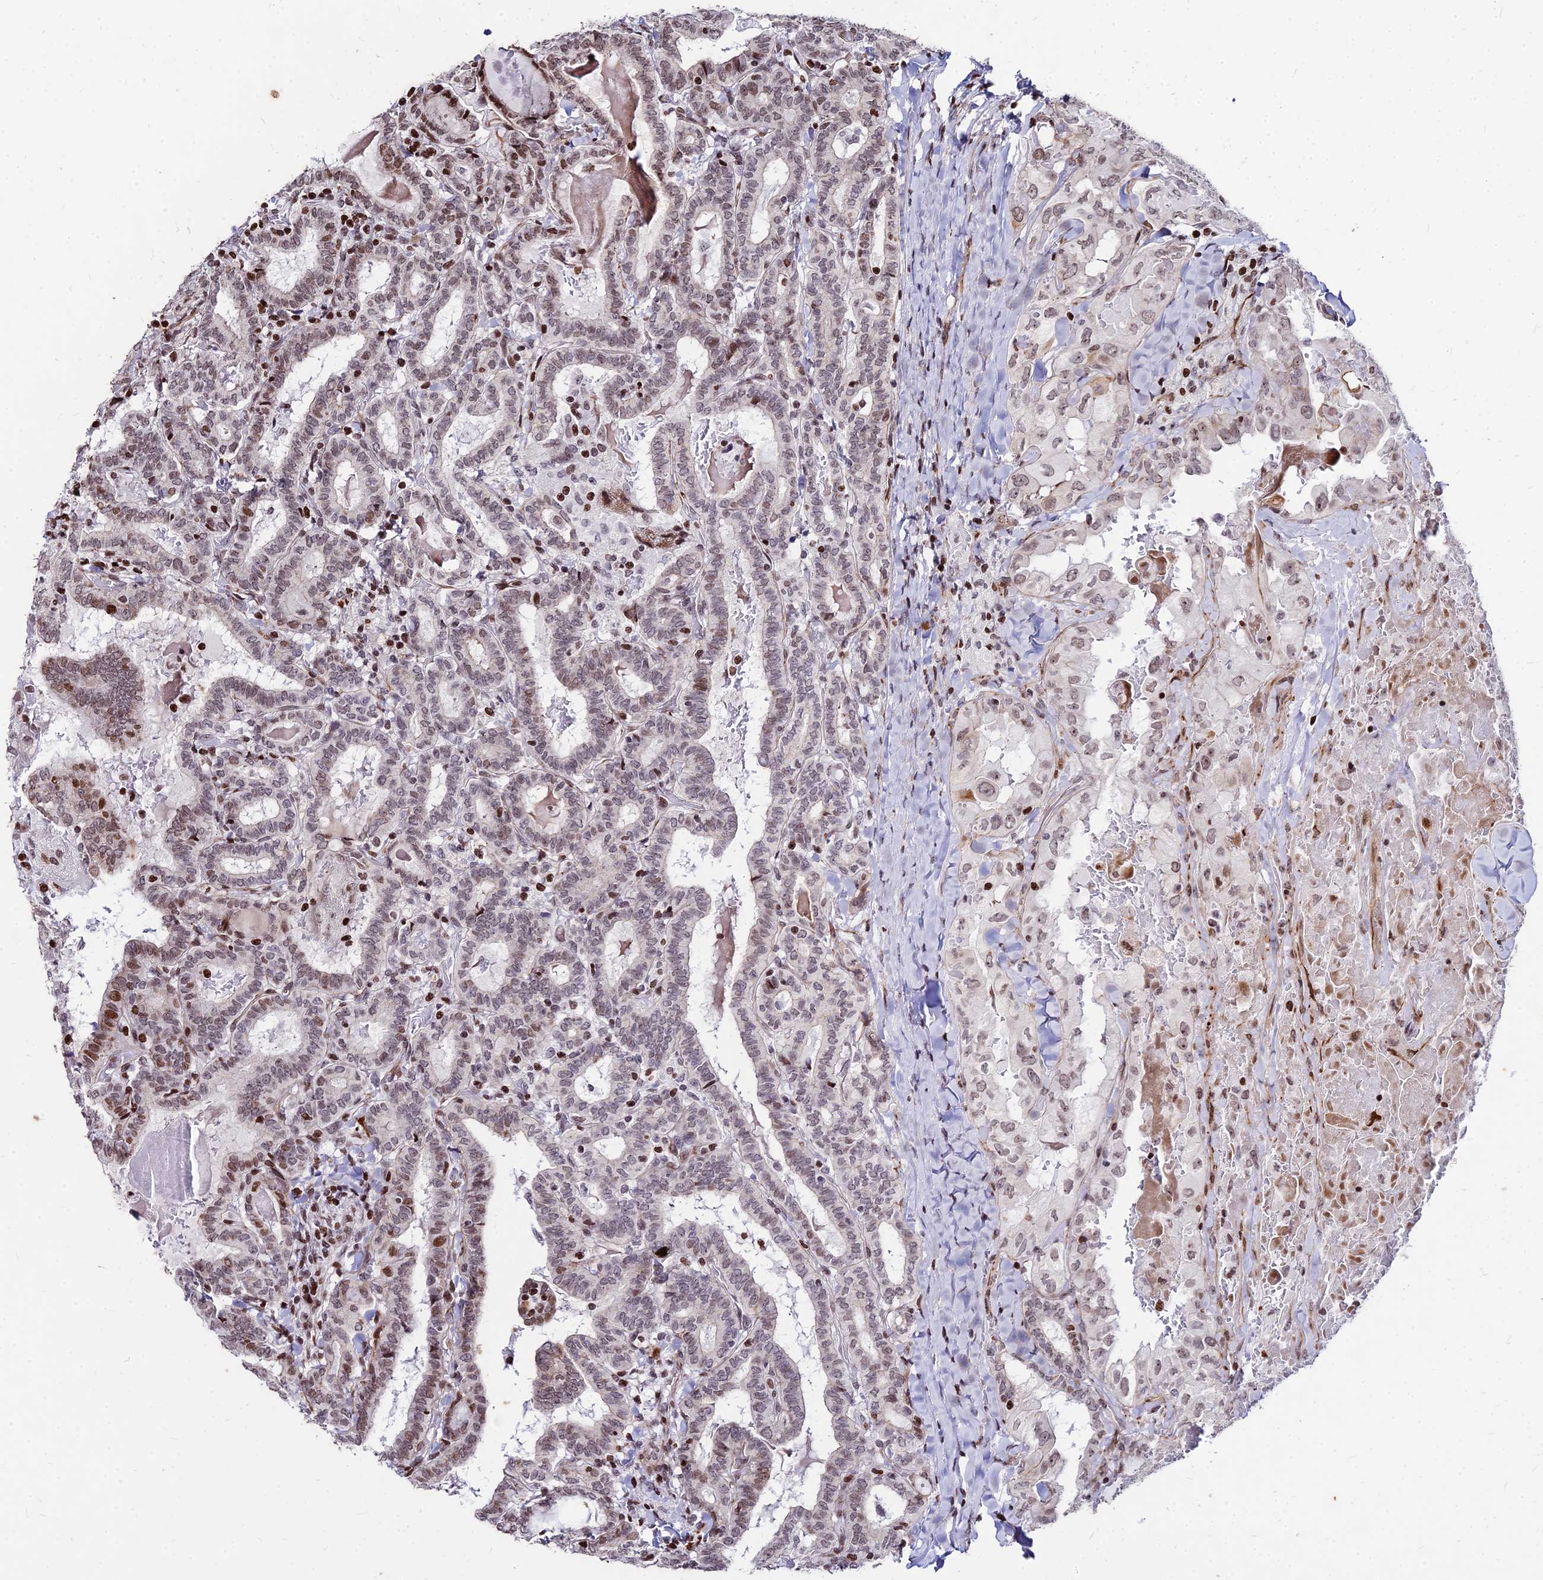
{"staining": {"intensity": "moderate", "quantity": "25%-75%", "location": "nuclear"}, "tissue": "thyroid cancer", "cell_type": "Tumor cells", "image_type": "cancer", "snomed": [{"axis": "morphology", "description": "Papillary adenocarcinoma, NOS"}, {"axis": "topography", "description": "Thyroid gland"}], "caption": "Protein staining shows moderate nuclear staining in about 25%-75% of tumor cells in thyroid papillary adenocarcinoma.", "gene": "NYAP2", "patient": {"sex": "female", "age": 72}}